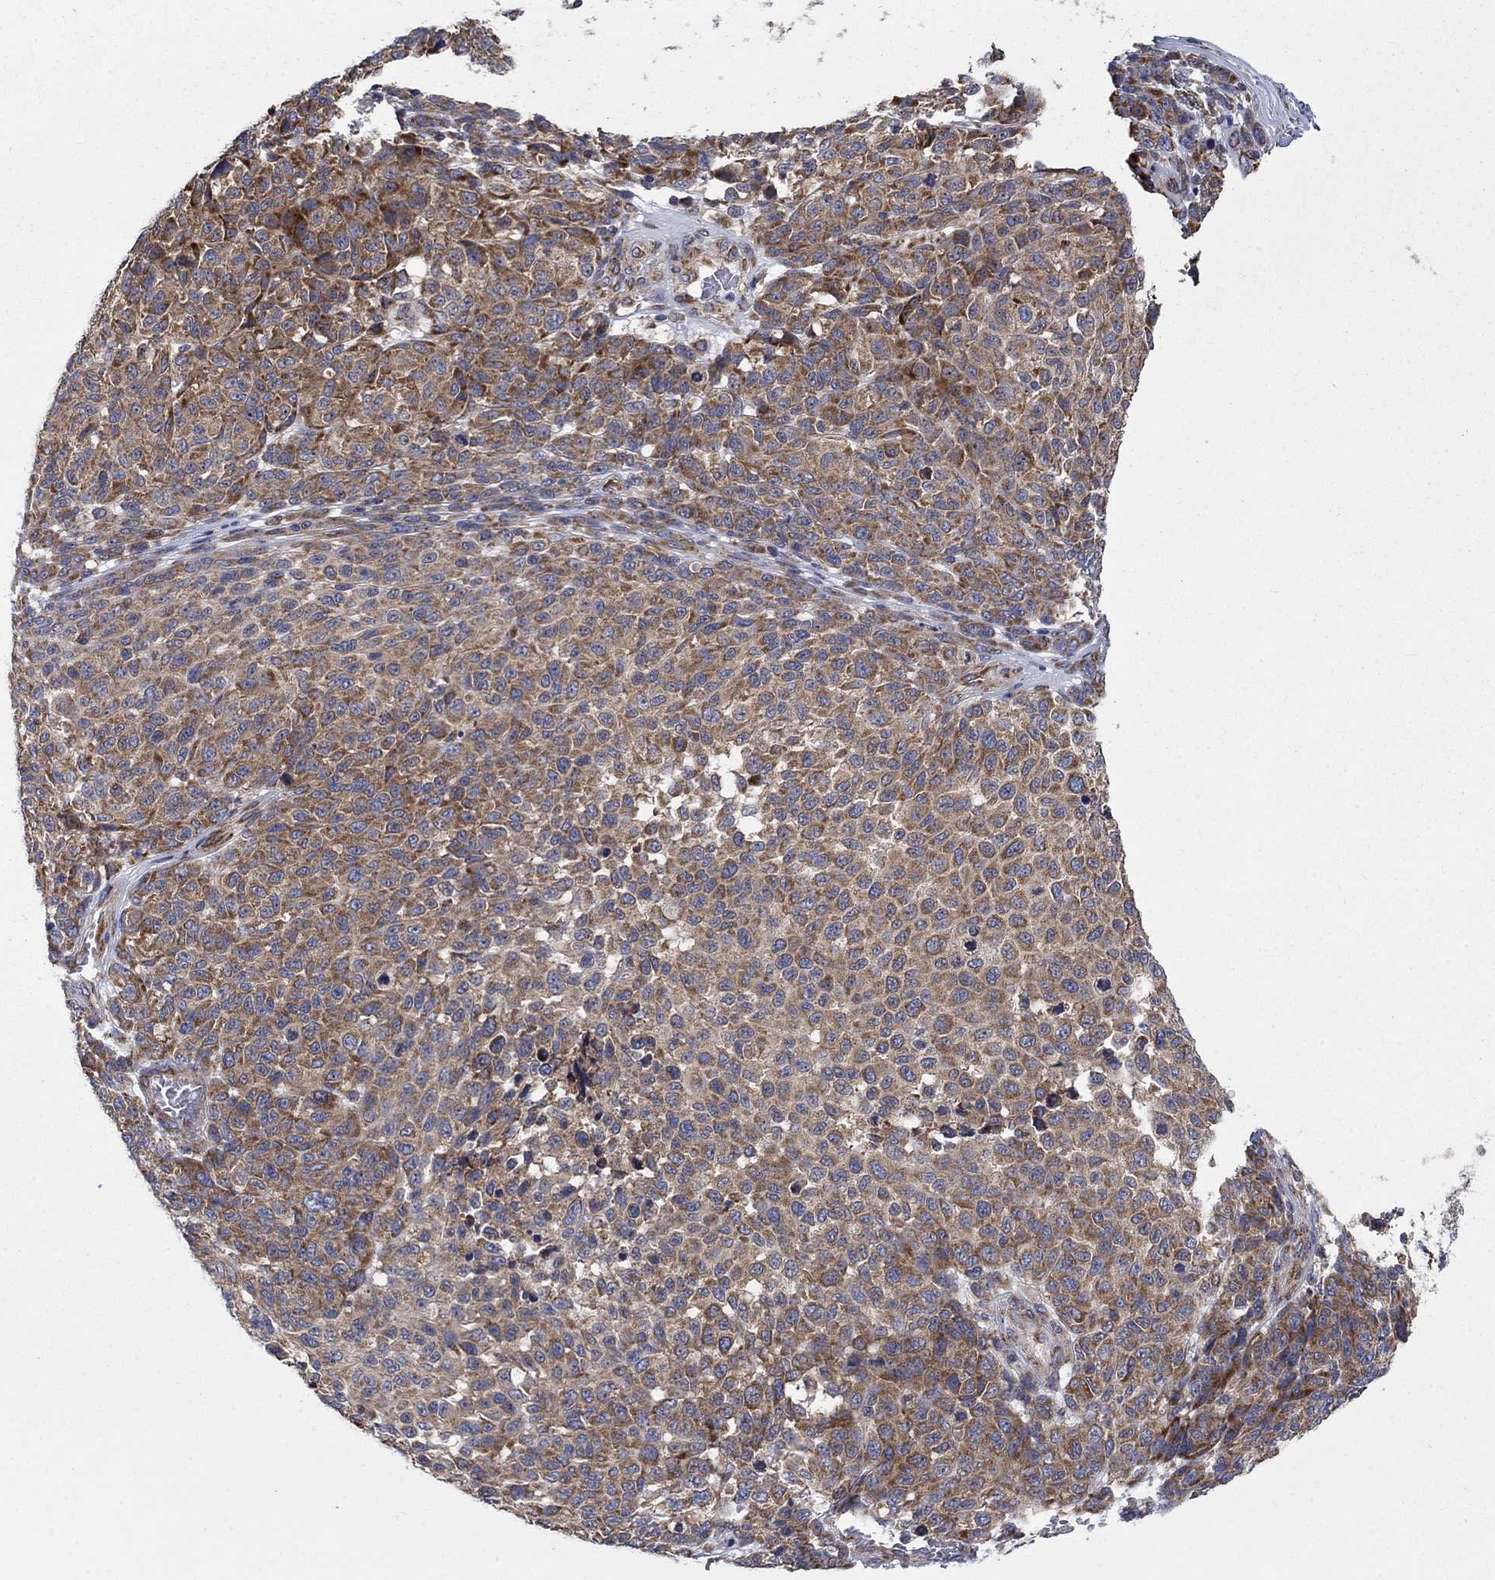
{"staining": {"intensity": "moderate", "quantity": "25%-75%", "location": "cytoplasmic/membranous"}, "tissue": "melanoma", "cell_type": "Tumor cells", "image_type": "cancer", "snomed": [{"axis": "morphology", "description": "Malignant melanoma, NOS"}, {"axis": "topography", "description": "Skin"}], "caption": "Tumor cells display moderate cytoplasmic/membranous positivity in about 25%-75% of cells in malignant melanoma.", "gene": "RPLP0", "patient": {"sex": "male", "age": 59}}